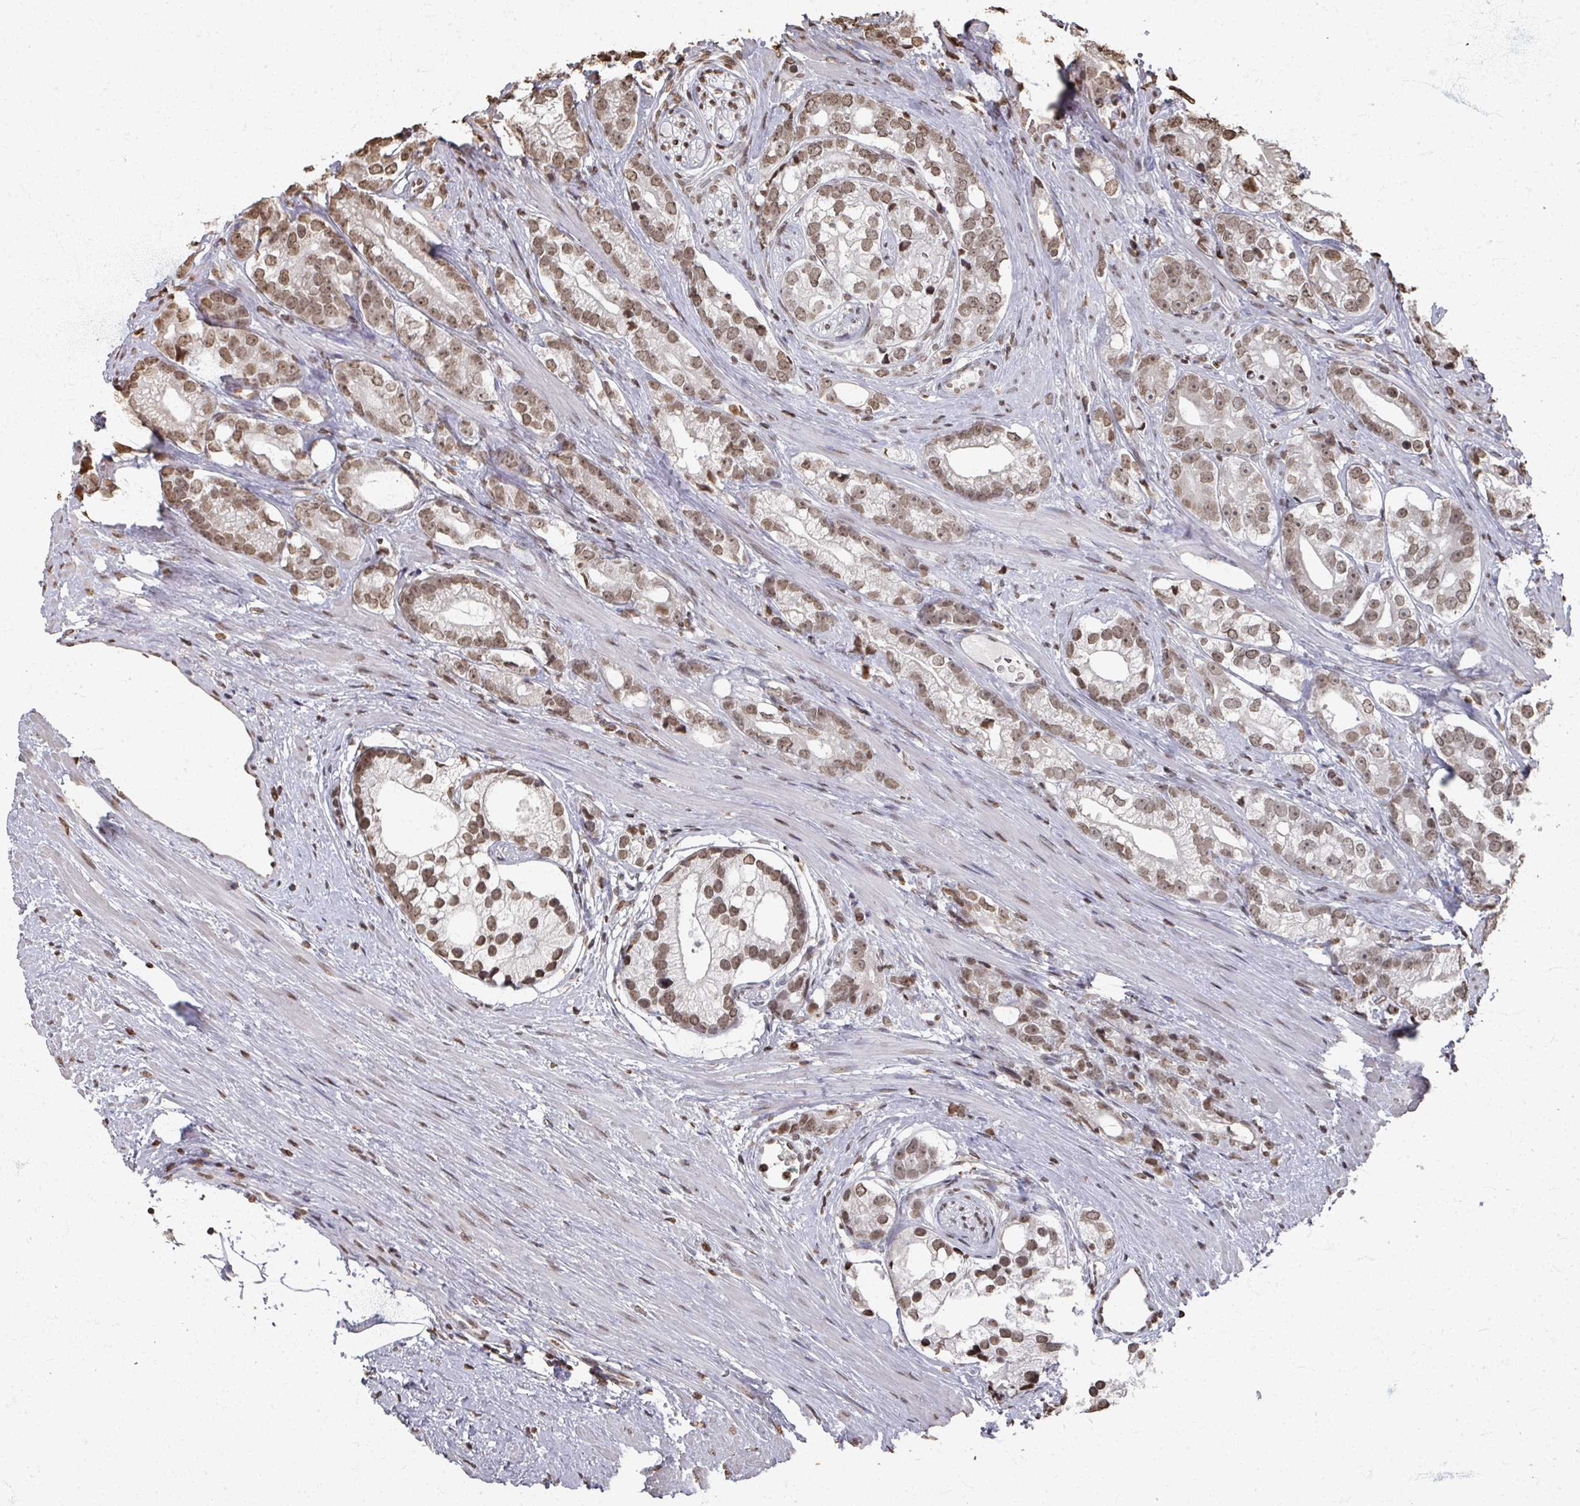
{"staining": {"intensity": "moderate", "quantity": ">75%", "location": "nuclear"}, "tissue": "prostate cancer", "cell_type": "Tumor cells", "image_type": "cancer", "snomed": [{"axis": "morphology", "description": "Adenocarcinoma, High grade"}, {"axis": "topography", "description": "Prostate"}], "caption": "There is medium levels of moderate nuclear staining in tumor cells of prostate high-grade adenocarcinoma, as demonstrated by immunohistochemical staining (brown color).", "gene": "DCUN1D5", "patient": {"sex": "male", "age": 75}}